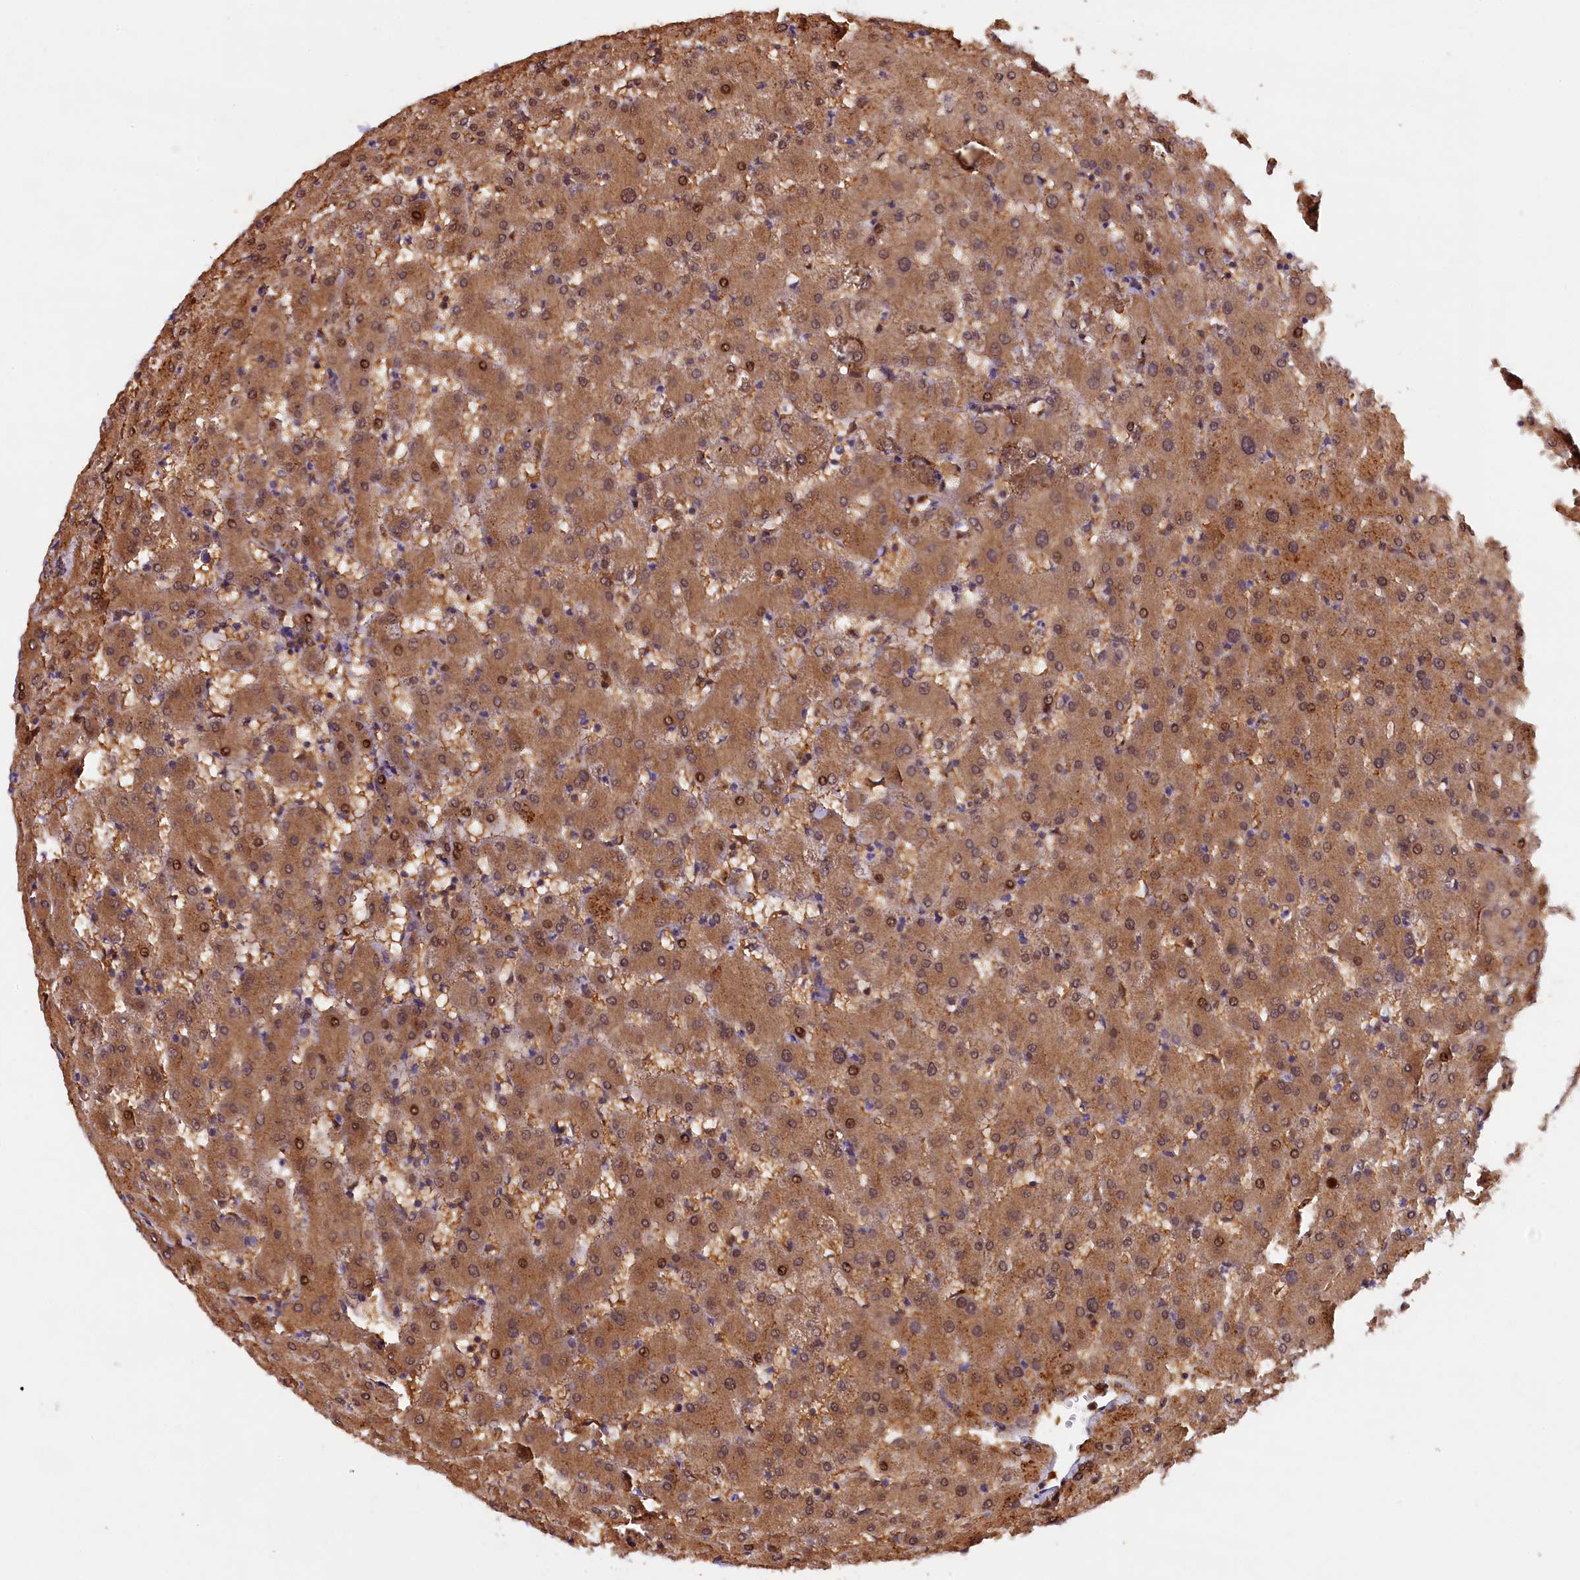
{"staining": {"intensity": "weak", "quantity": "25%-75%", "location": "cytoplasmic/membranous"}, "tissue": "liver", "cell_type": "Cholangiocytes", "image_type": "normal", "snomed": [{"axis": "morphology", "description": "Normal tissue, NOS"}, {"axis": "topography", "description": "Liver"}], "caption": "High-power microscopy captured an immunohistochemistry (IHC) photomicrograph of normal liver, revealing weak cytoplasmic/membranous staining in approximately 25%-75% of cholangiocytes. (Brightfield microscopy of DAB IHC at high magnification).", "gene": "NAIP", "patient": {"sex": "female", "age": 63}}